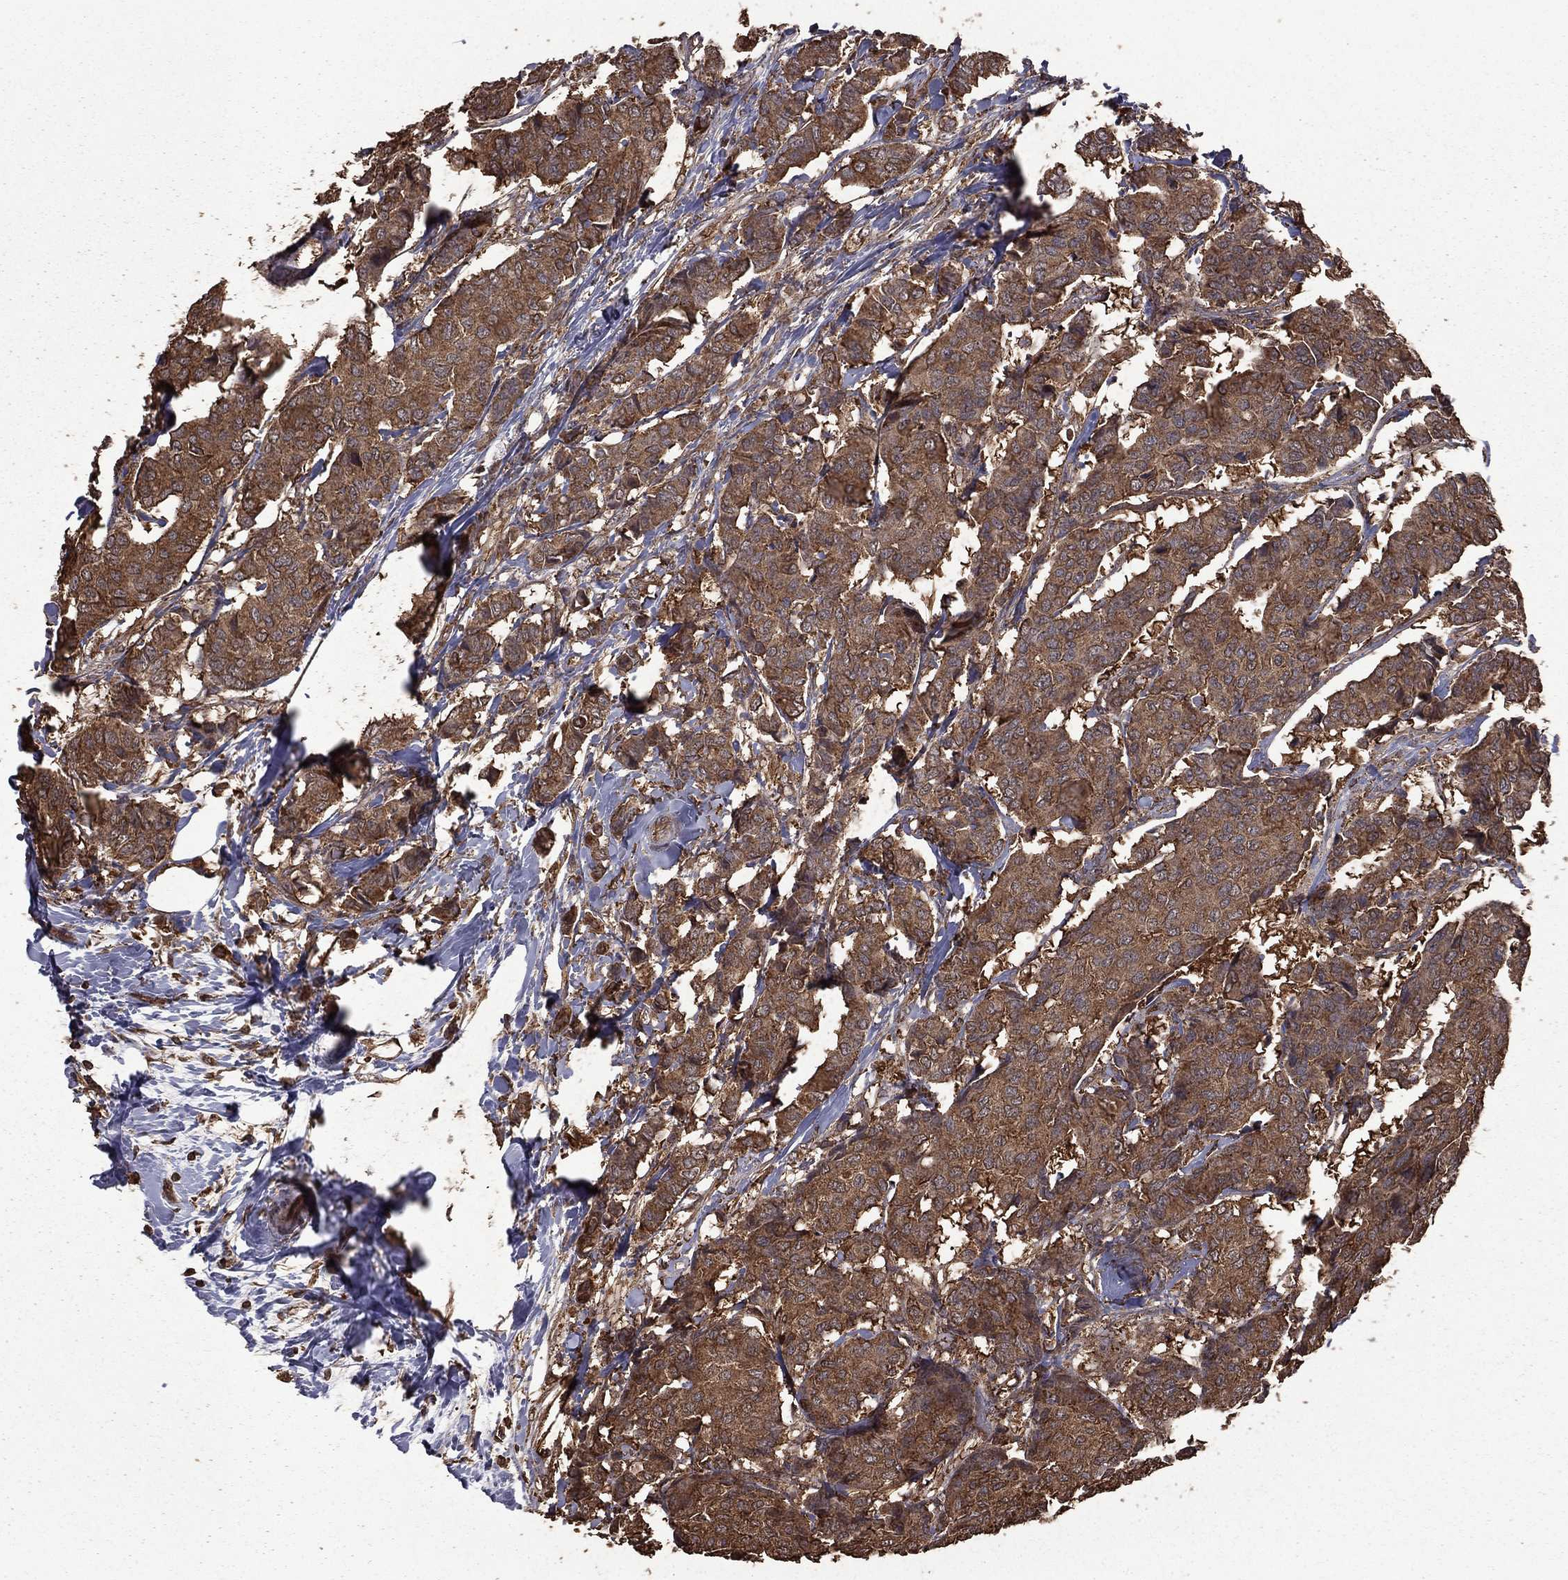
{"staining": {"intensity": "moderate", "quantity": ">75%", "location": "cytoplasmic/membranous"}, "tissue": "breast cancer", "cell_type": "Tumor cells", "image_type": "cancer", "snomed": [{"axis": "morphology", "description": "Duct carcinoma"}, {"axis": "topography", "description": "Breast"}], "caption": "An image of human breast cancer stained for a protein displays moderate cytoplasmic/membranous brown staining in tumor cells.", "gene": "BIRC6", "patient": {"sex": "female", "age": 75}}